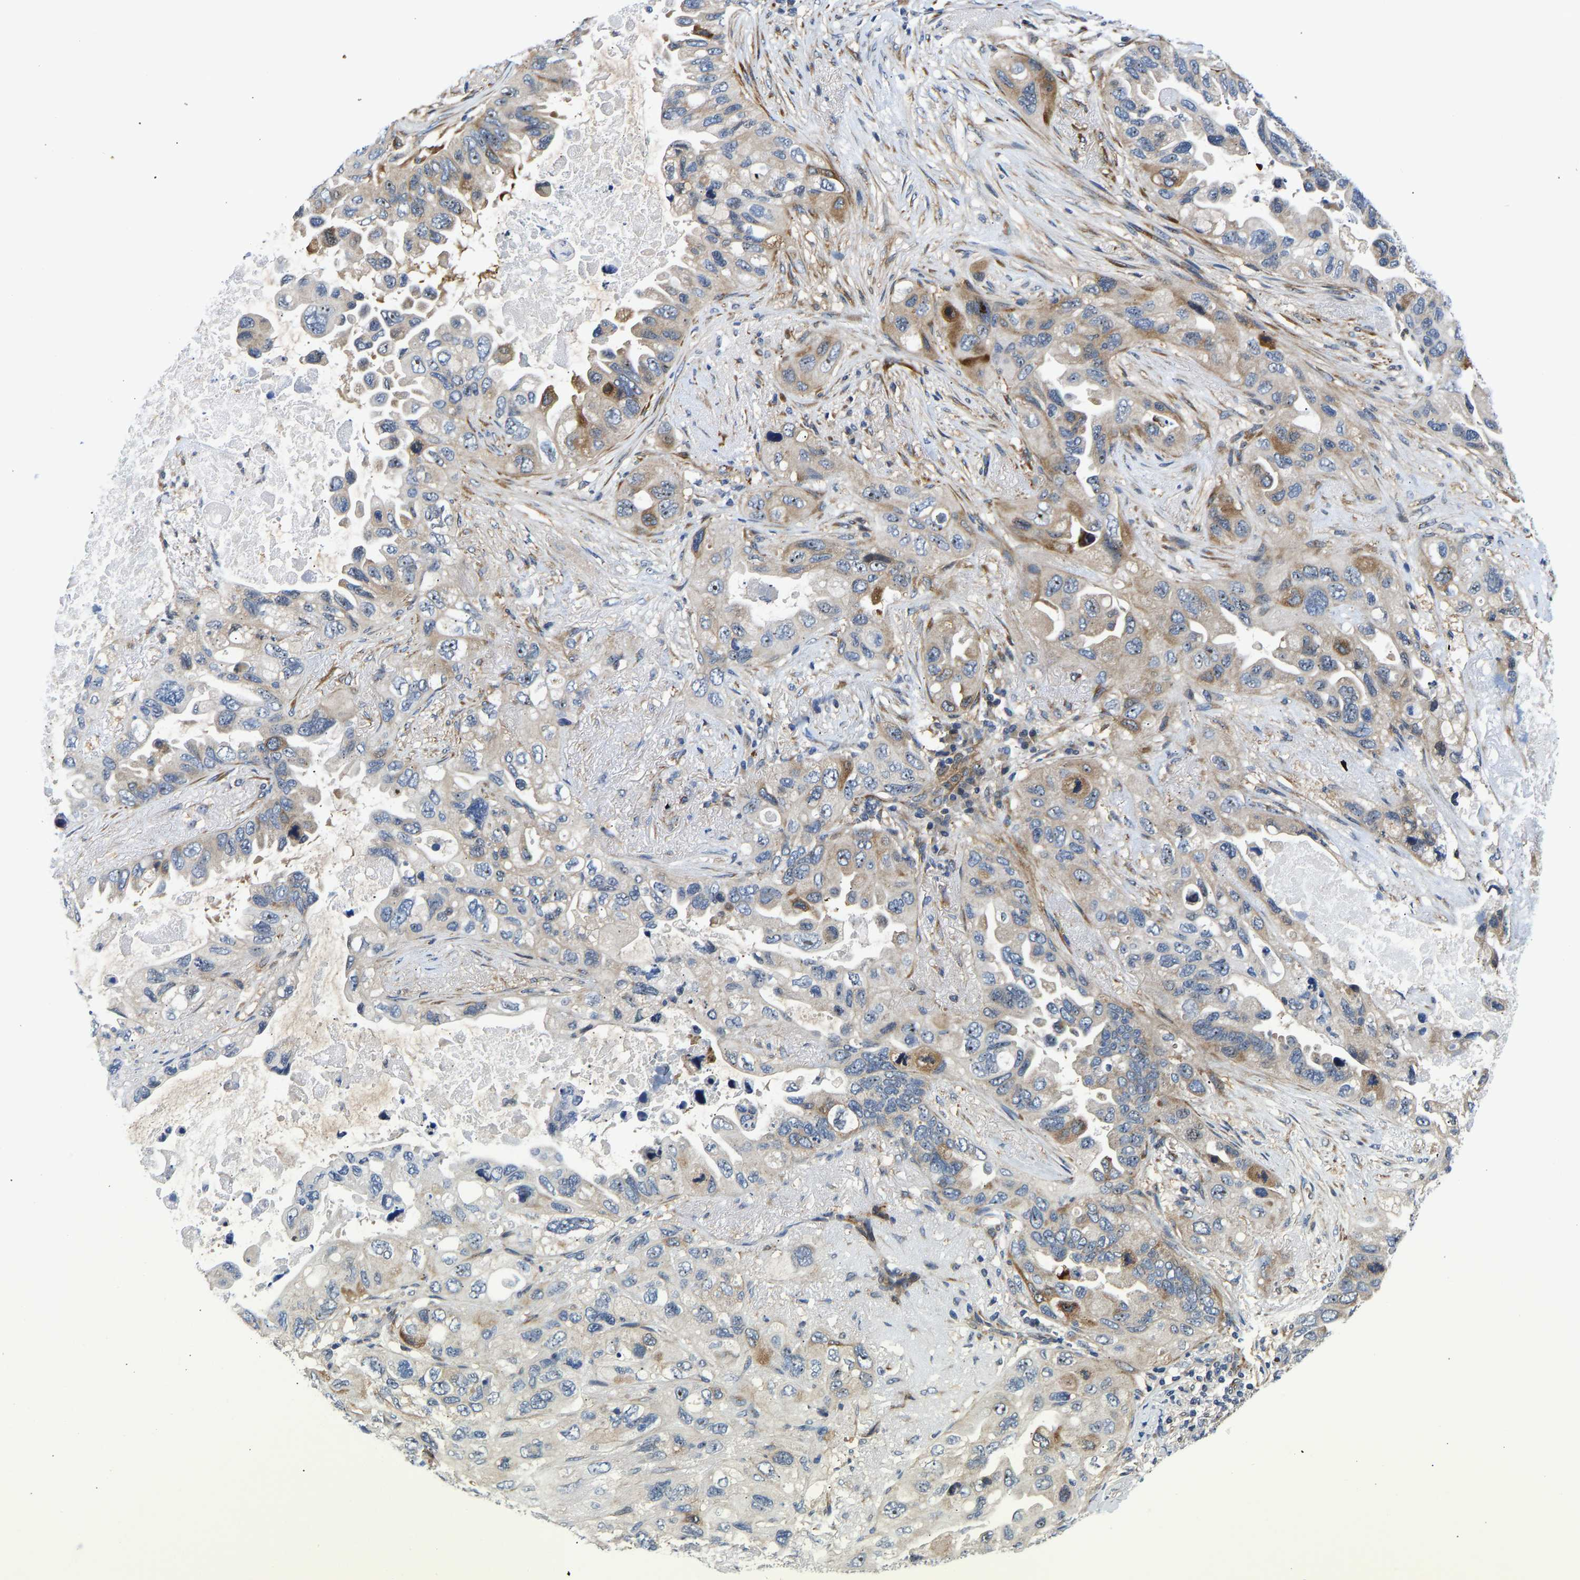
{"staining": {"intensity": "moderate", "quantity": "<25%", "location": "cytoplasmic/membranous"}, "tissue": "lung cancer", "cell_type": "Tumor cells", "image_type": "cancer", "snomed": [{"axis": "morphology", "description": "Squamous cell carcinoma, NOS"}, {"axis": "topography", "description": "Lung"}], "caption": "Immunohistochemistry (IHC) (DAB (3,3'-diaminobenzidine)) staining of squamous cell carcinoma (lung) displays moderate cytoplasmic/membranous protein staining in approximately <25% of tumor cells.", "gene": "RESF1", "patient": {"sex": "female", "age": 73}}